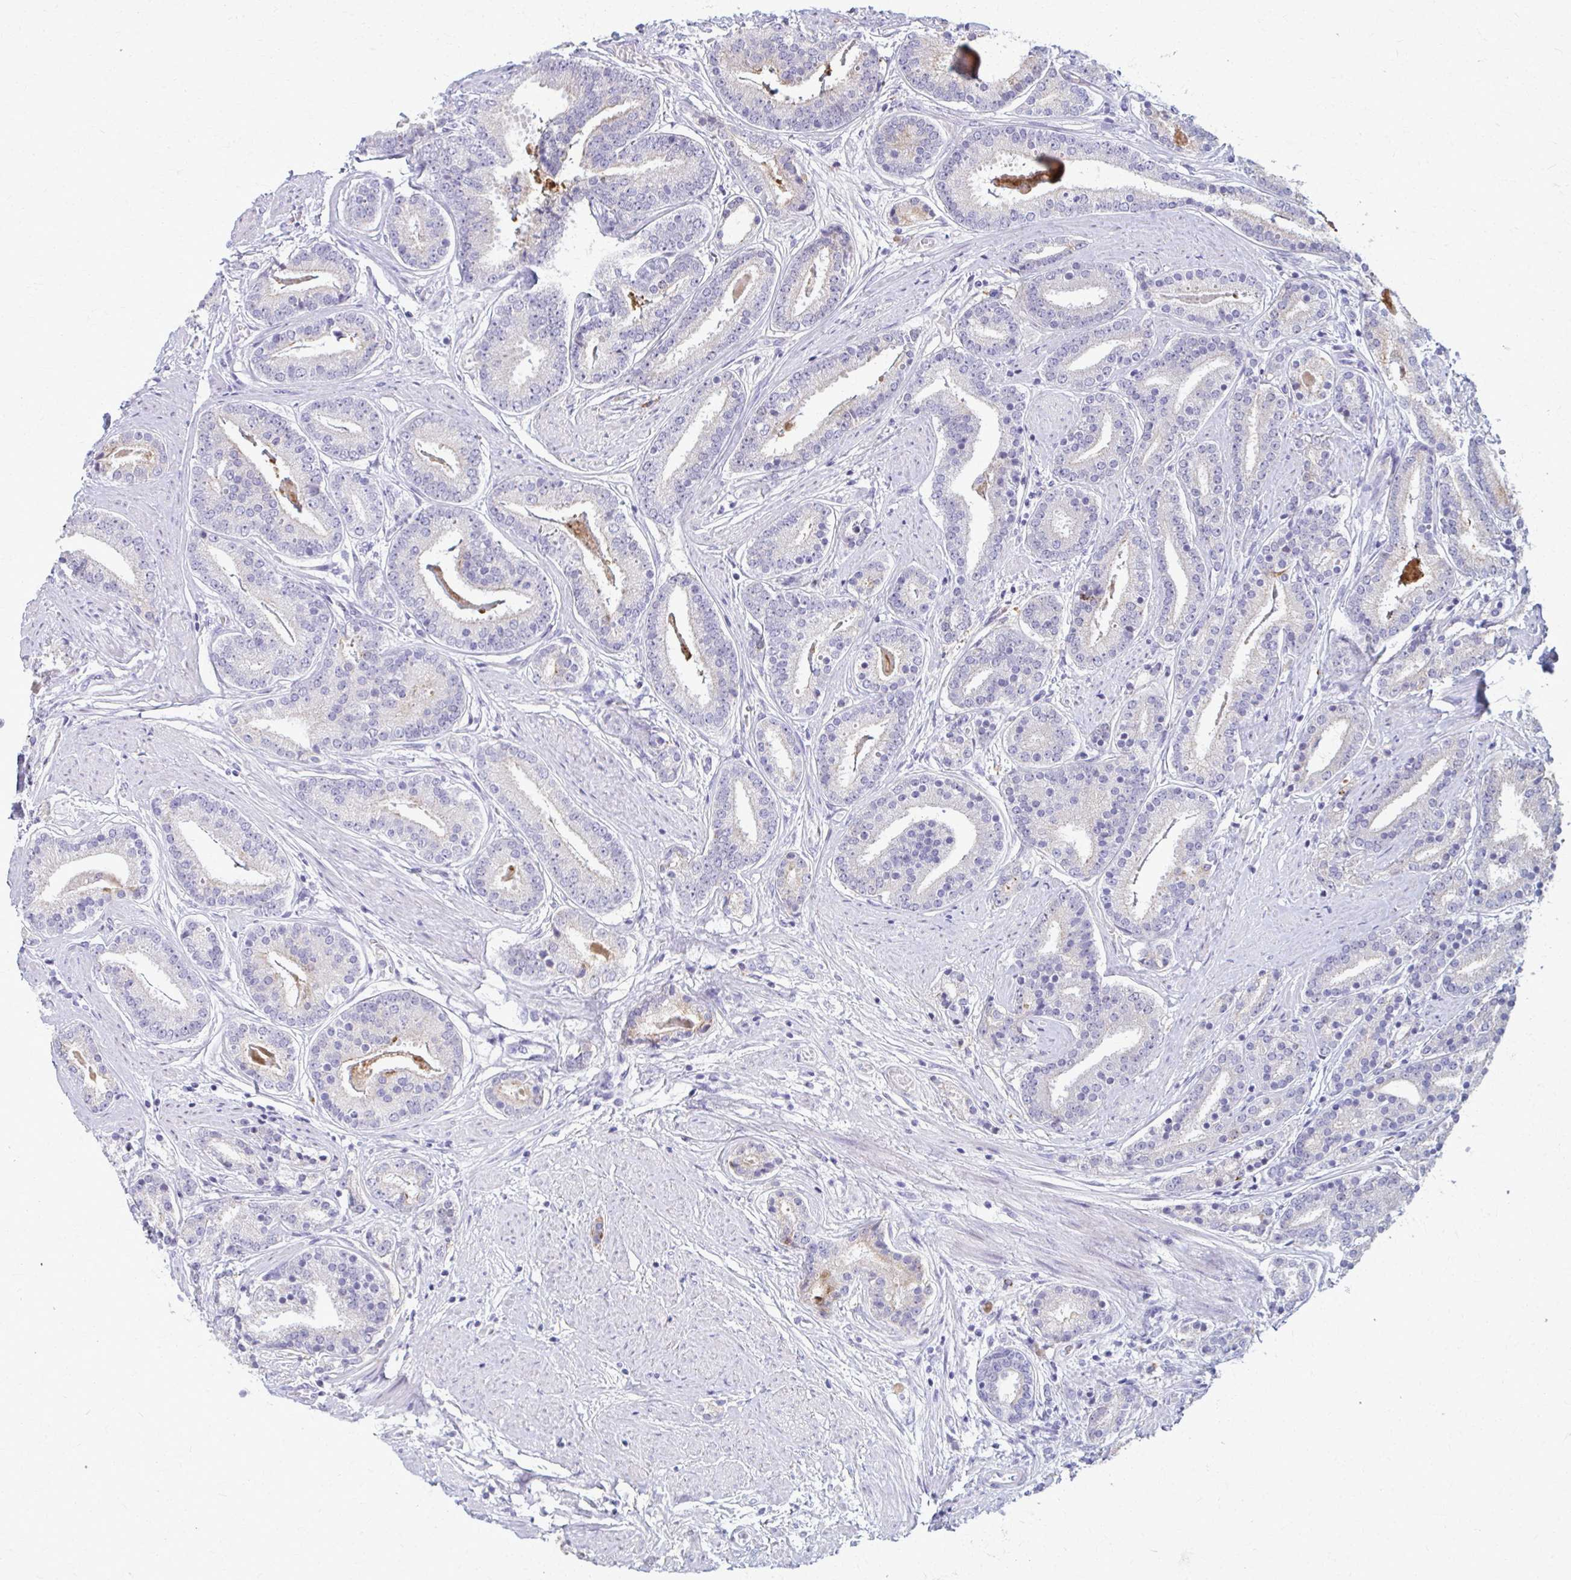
{"staining": {"intensity": "weak", "quantity": "<25%", "location": "cytoplasmic/membranous"}, "tissue": "prostate cancer", "cell_type": "Tumor cells", "image_type": "cancer", "snomed": [{"axis": "morphology", "description": "Adenocarcinoma, High grade"}, {"axis": "topography", "description": "Prostate"}], "caption": "Immunohistochemistry micrograph of neoplastic tissue: human prostate cancer stained with DAB (3,3'-diaminobenzidine) exhibits no significant protein expression in tumor cells. Brightfield microscopy of IHC stained with DAB (brown) and hematoxylin (blue), captured at high magnification.", "gene": "OR4M1", "patient": {"sex": "male", "age": 63}}